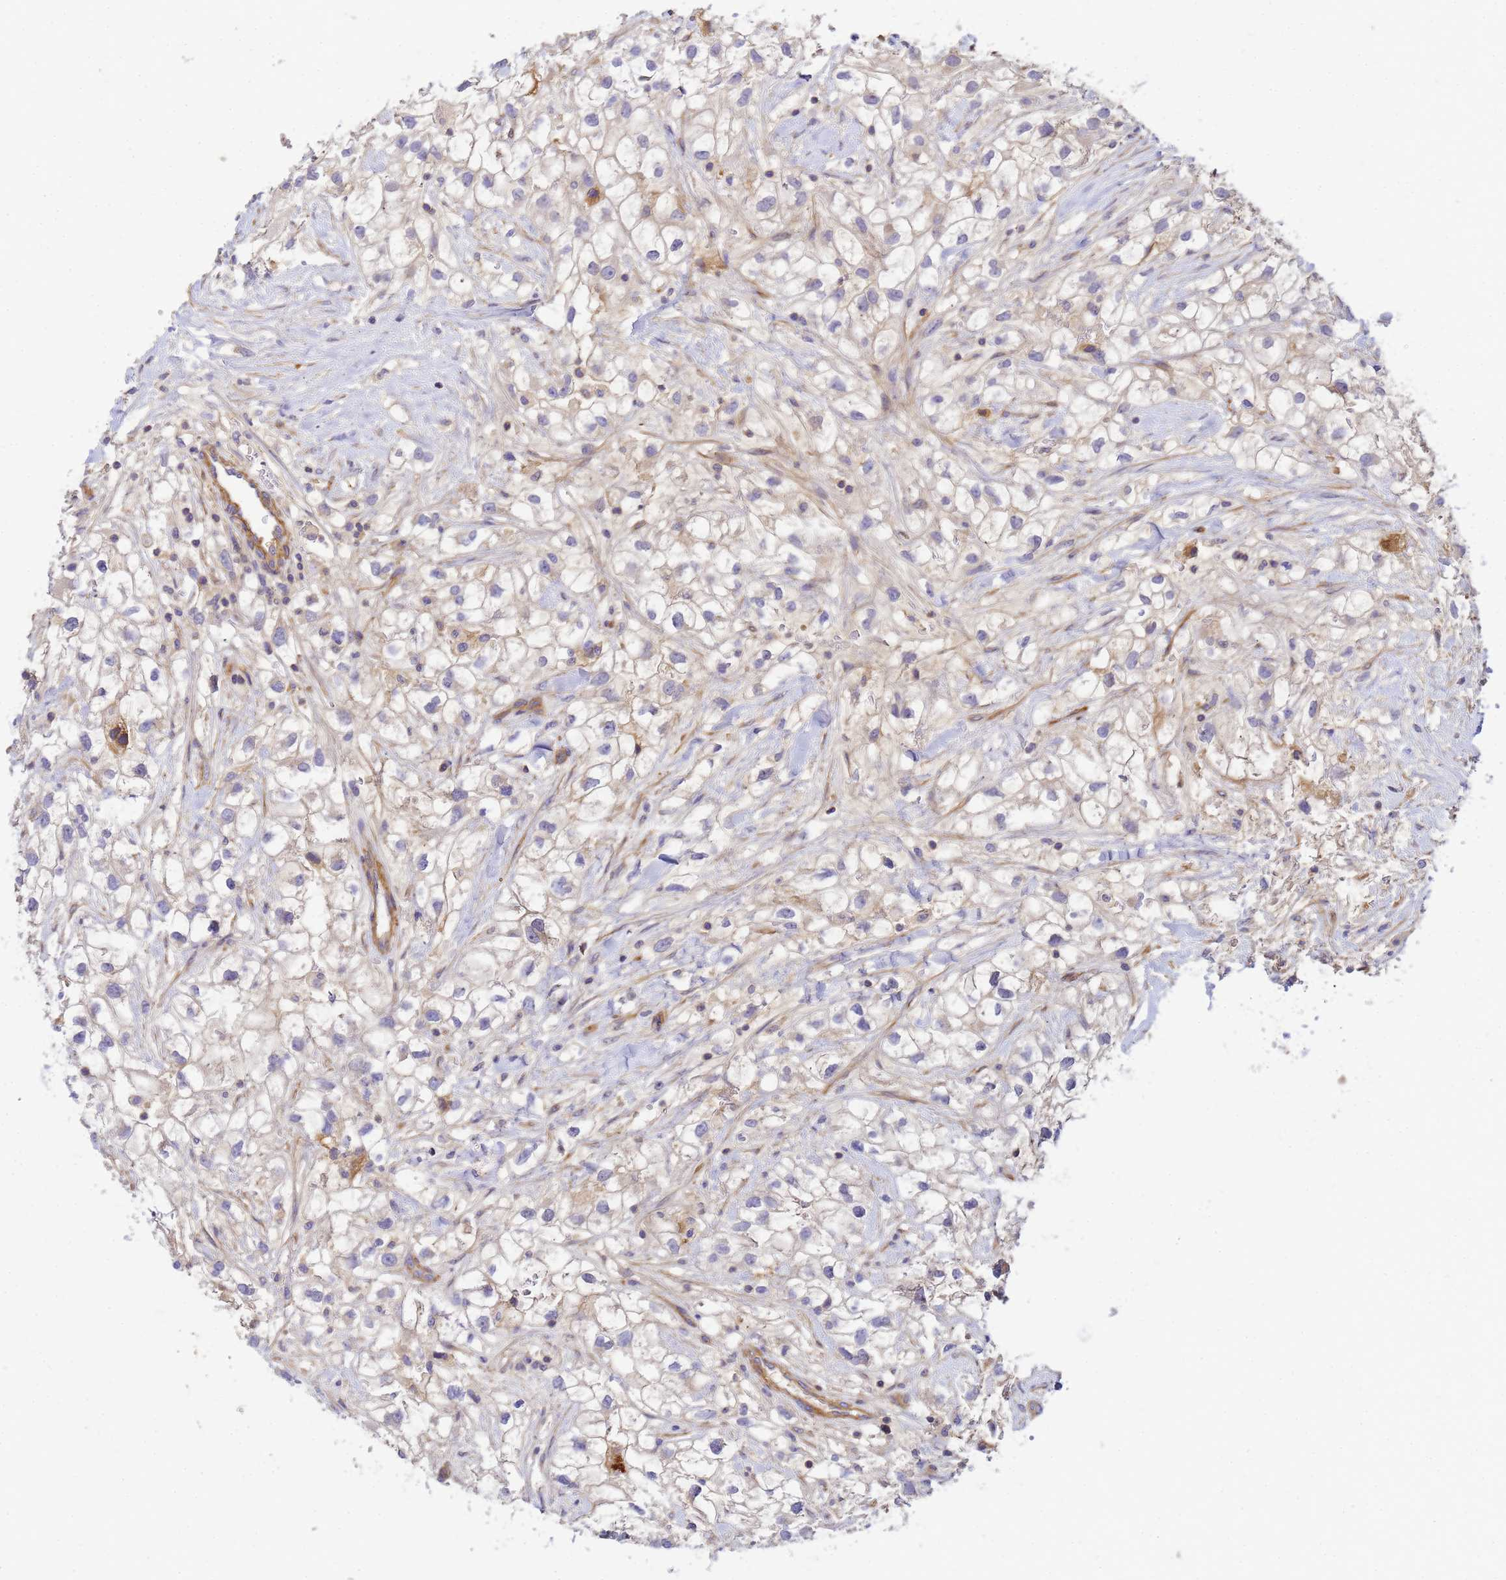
{"staining": {"intensity": "negative", "quantity": "none", "location": "none"}, "tissue": "renal cancer", "cell_type": "Tumor cells", "image_type": "cancer", "snomed": [{"axis": "morphology", "description": "Adenocarcinoma, NOS"}, {"axis": "topography", "description": "Kidney"}], "caption": "Renal cancer was stained to show a protein in brown. There is no significant positivity in tumor cells.", "gene": "MYL12A", "patient": {"sex": "male", "age": 59}}